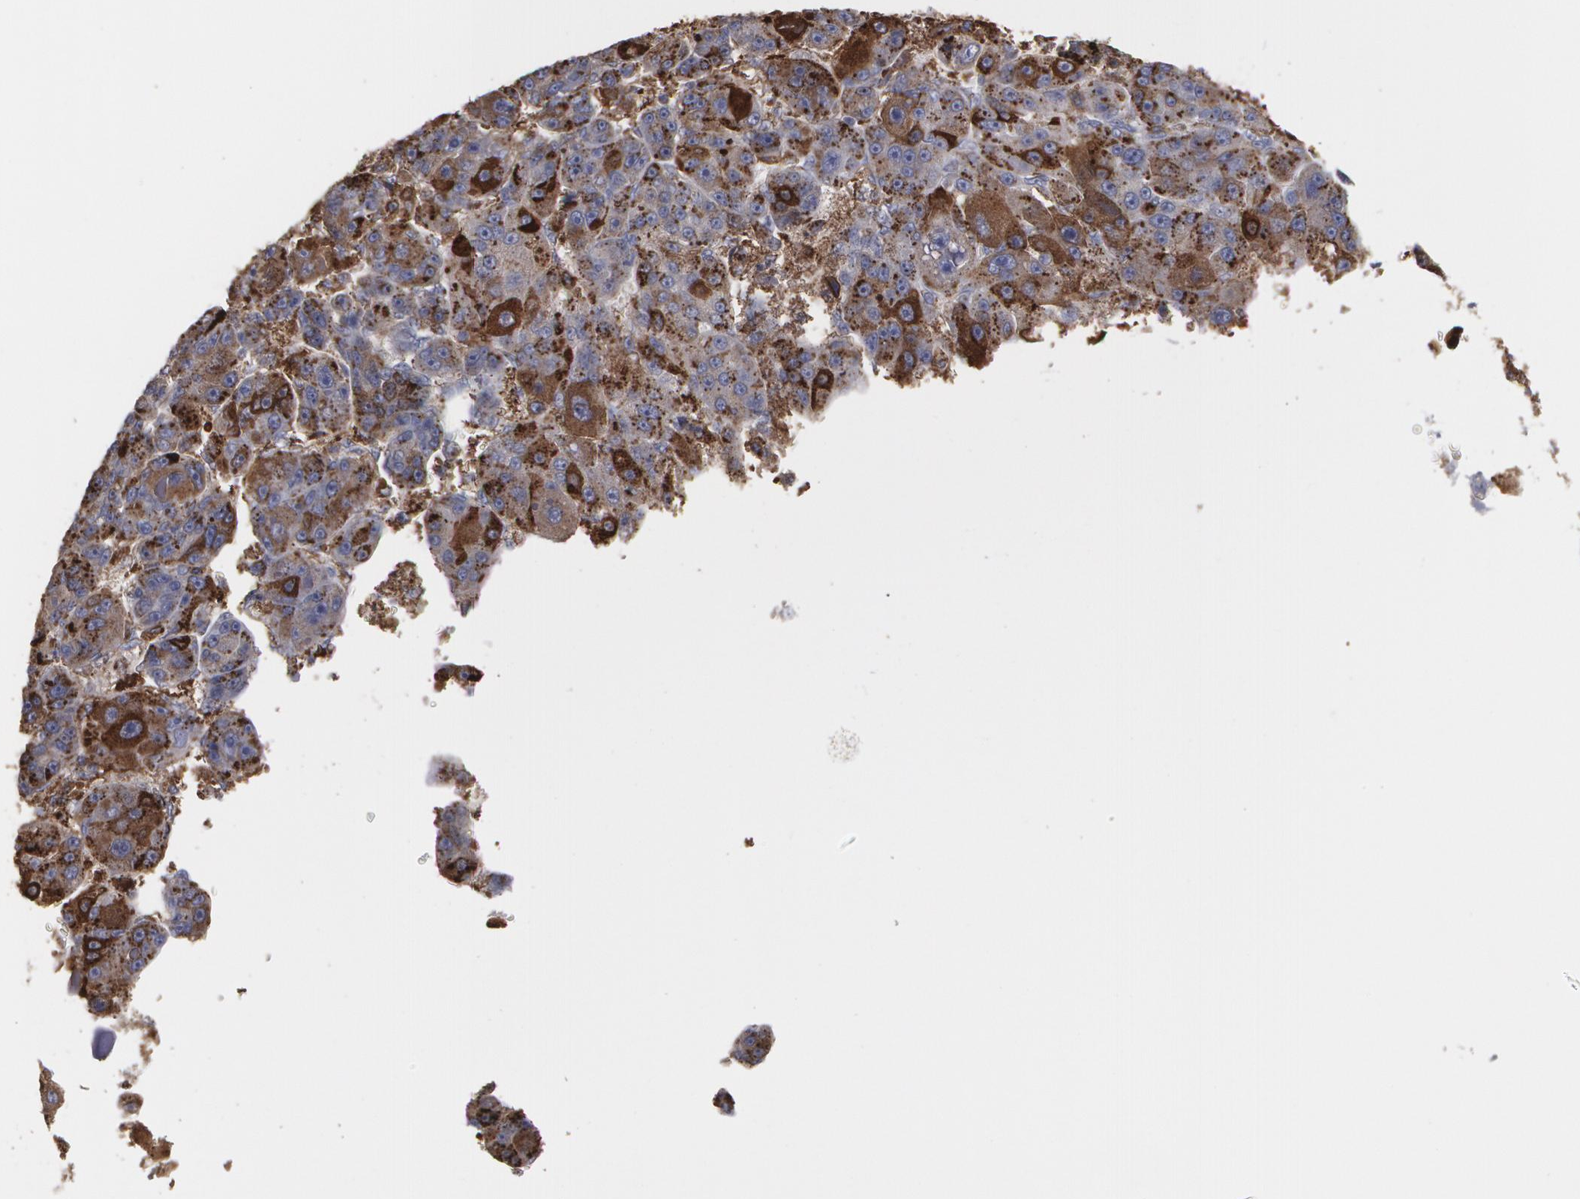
{"staining": {"intensity": "strong", "quantity": ">75%", "location": "cytoplasmic/membranous"}, "tissue": "liver cancer", "cell_type": "Tumor cells", "image_type": "cancer", "snomed": [{"axis": "morphology", "description": "Carcinoma, Hepatocellular, NOS"}, {"axis": "topography", "description": "Liver"}], "caption": "There is high levels of strong cytoplasmic/membranous staining in tumor cells of hepatocellular carcinoma (liver), as demonstrated by immunohistochemical staining (brown color).", "gene": "ODC1", "patient": {"sex": "male", "age": 76}}